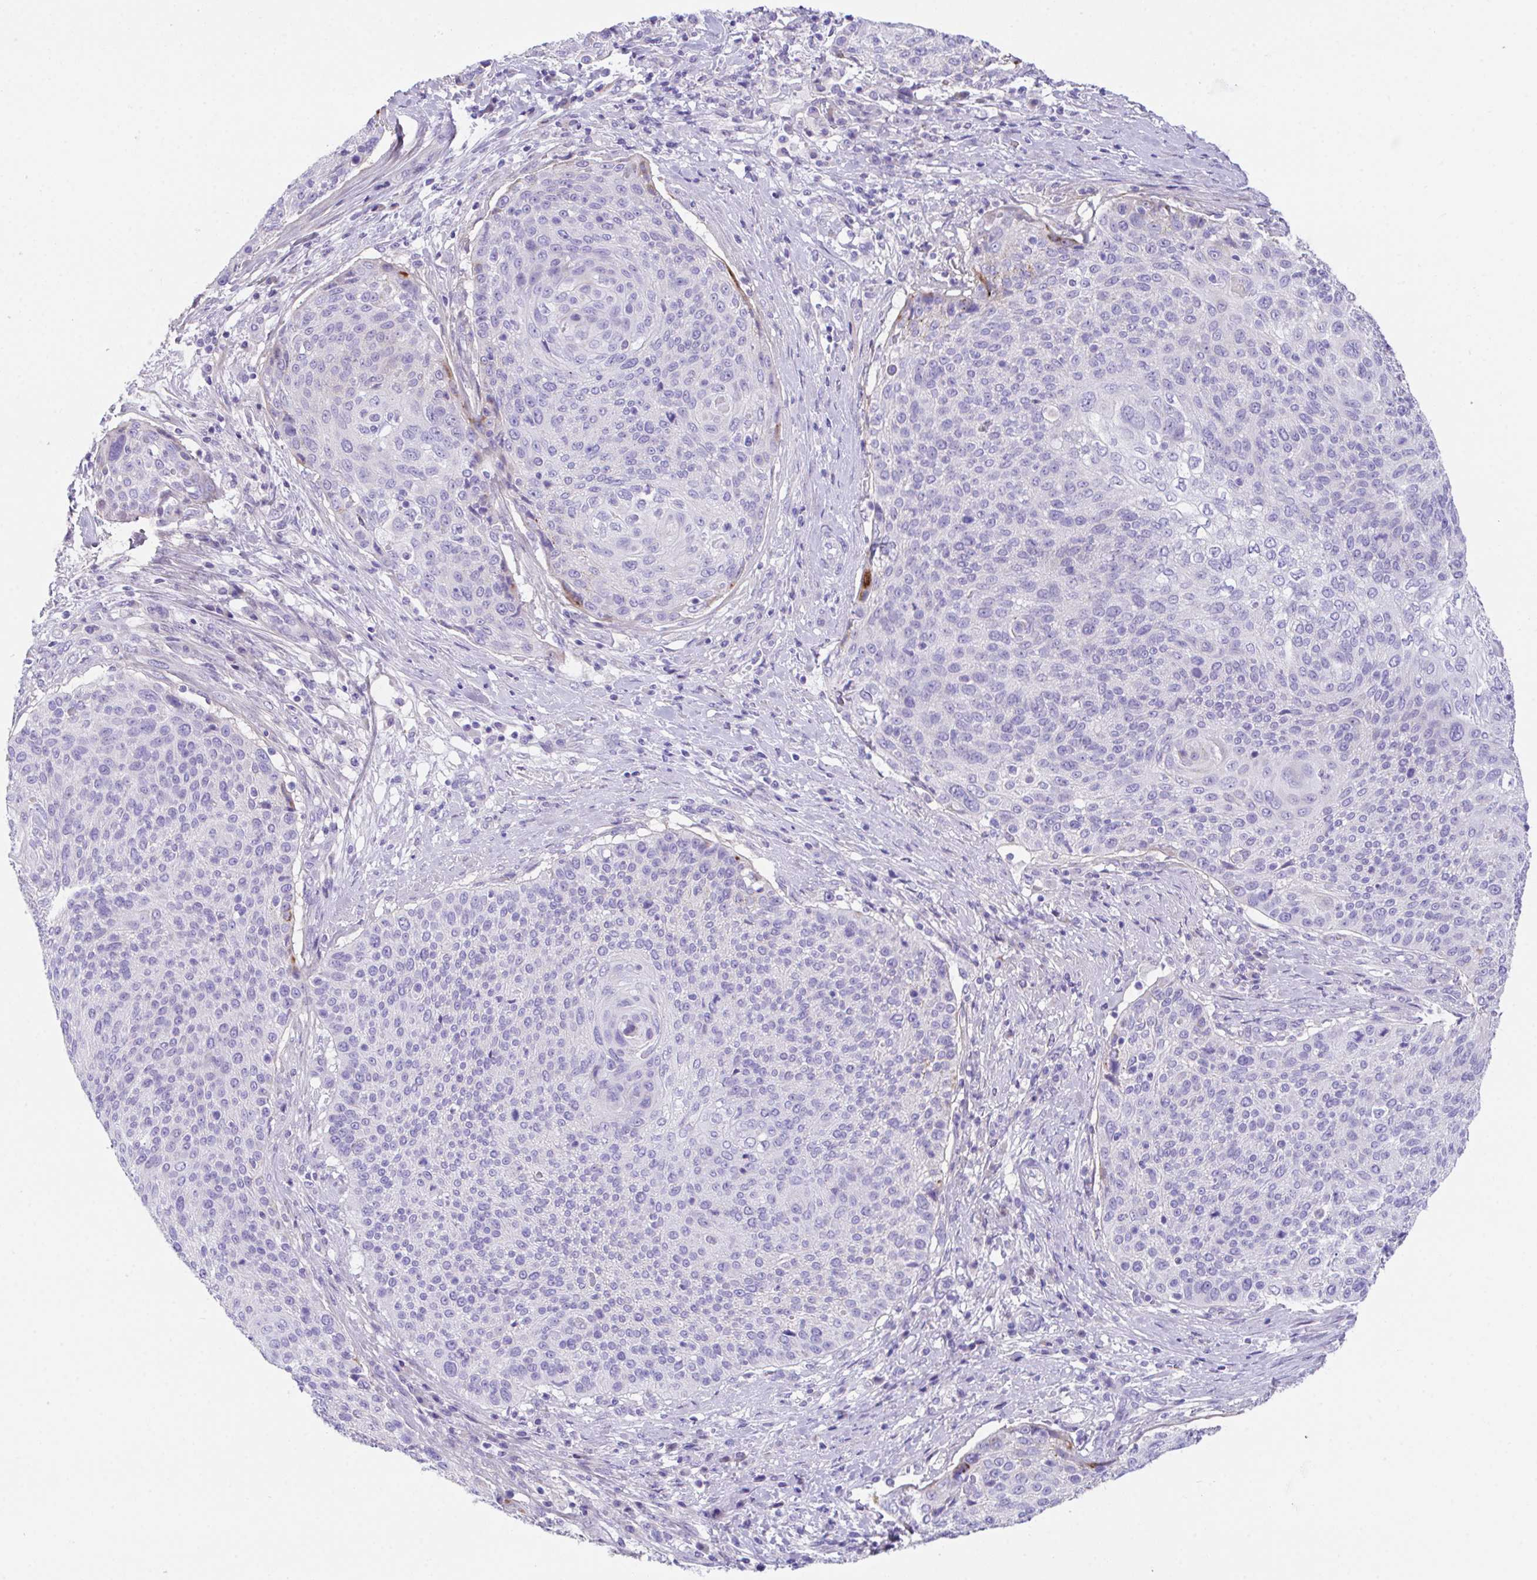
{"staining": {"intensity": "negative", "quantity": "none", "location": "none"}, "tissue": "cervical cancer", "cell_type": "Tumor cells", "image_type": "cancer", "snomed": [{"axis": "morphology", "description": "Squamous cell carcinoma, NOS"}, {"axis": "topography", "description": "Cervix"}], "caption": "This histopathology image is of cervical cancer (squamous cell carcinoma) stained with immunohistochemistry (IHC) to label a protein in brown with the nuclei are counter-stained blue. There is no positivity in tumor cells. The staining was performed using DAB (3,3'-diaminobenzidine) to visualize the protein expression in brown, while the nuclei were stained in blue with hematoxylin (Magnification: 20x).", "gene": "SLC16A6", "patient": {"sex": "female", "age": 31}}